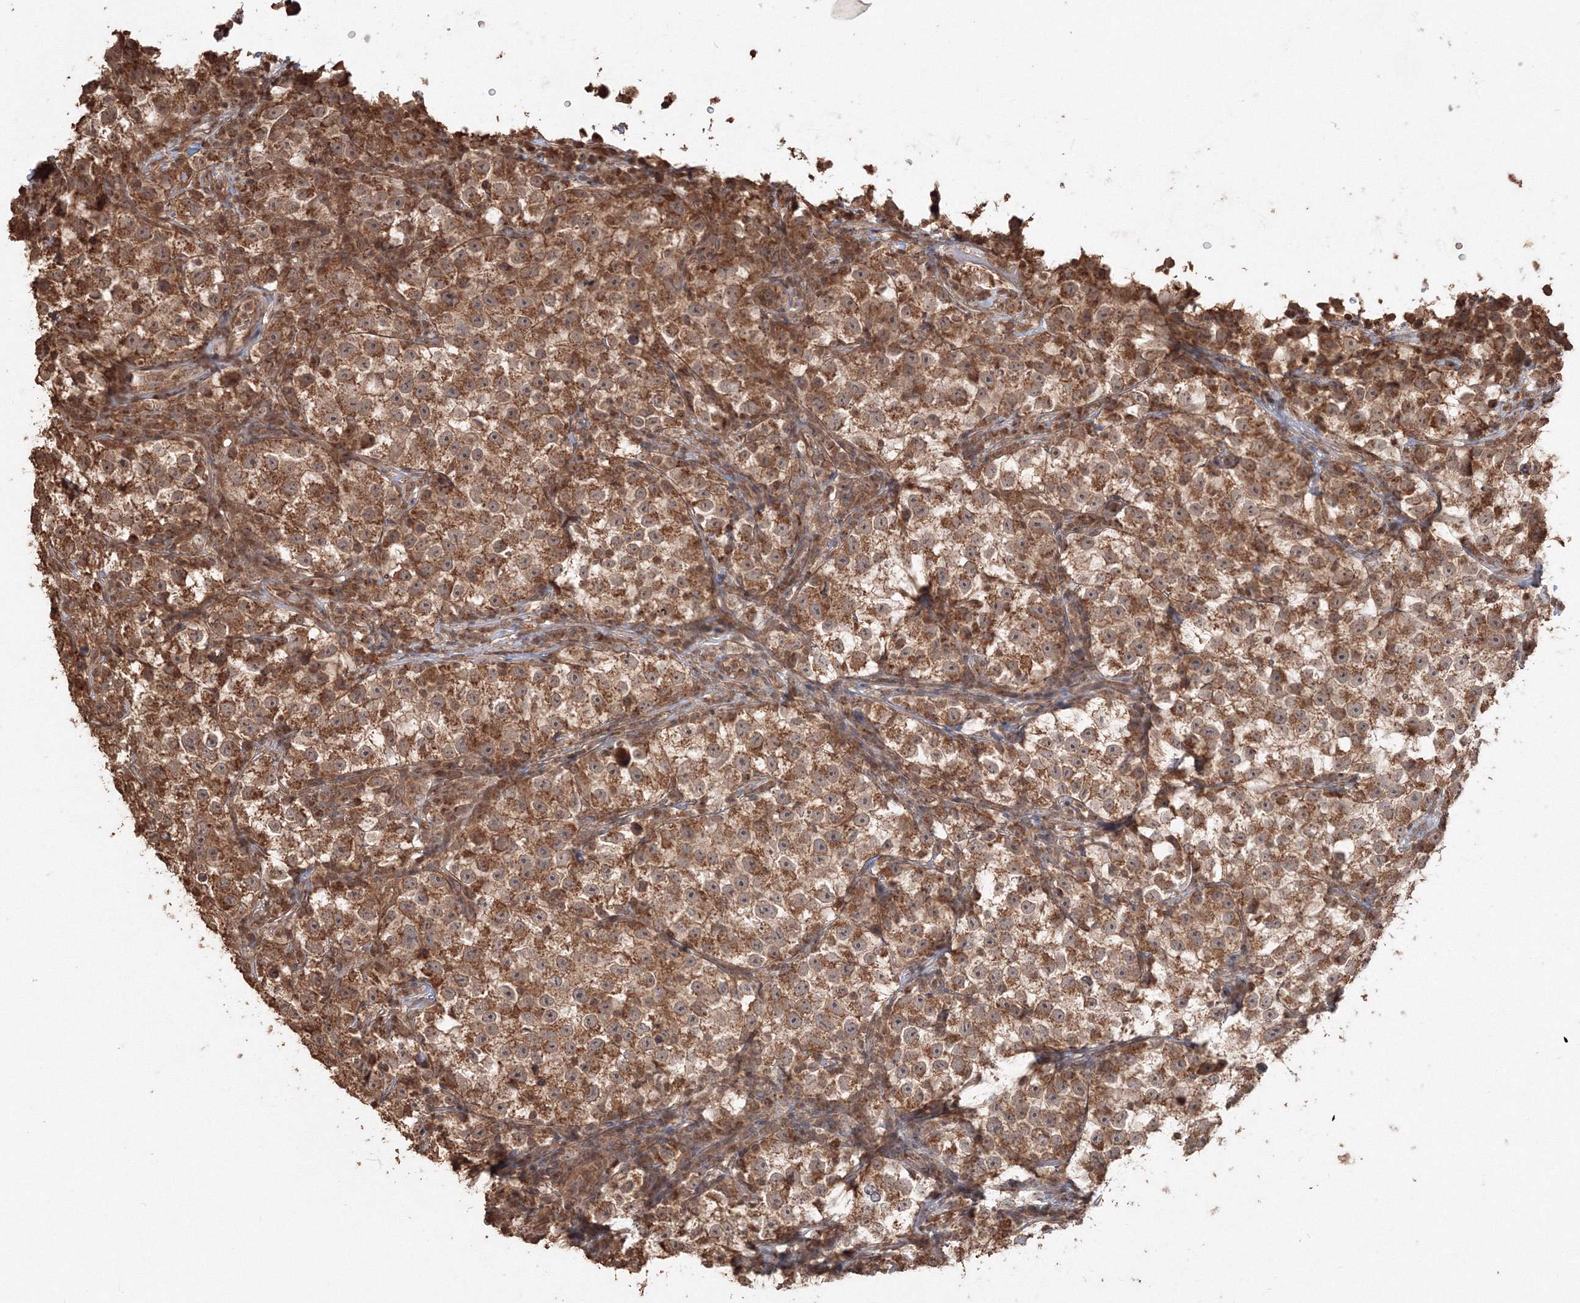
{"staining": {"intensity": "strong", "quantity": ">75%", "location": "cytoplasmic/membranous"}, "tissue": "testis cancer", "cell_type": "Tumor cells", "image_type": "cancer", "snomed": [{"axis": "morphology", "description": "Seminoma, NOS"}, {"axis": "topography", "description": "Testis"}], "caption": "Brown immunohistochemical staining in human testis cancer (seminoma) reveals strong cytoplasmic/membranous staining in approximately >75% of tumor cells.", "gene": "CCDC122", "patient": {"sex": "male", "age": 22}}